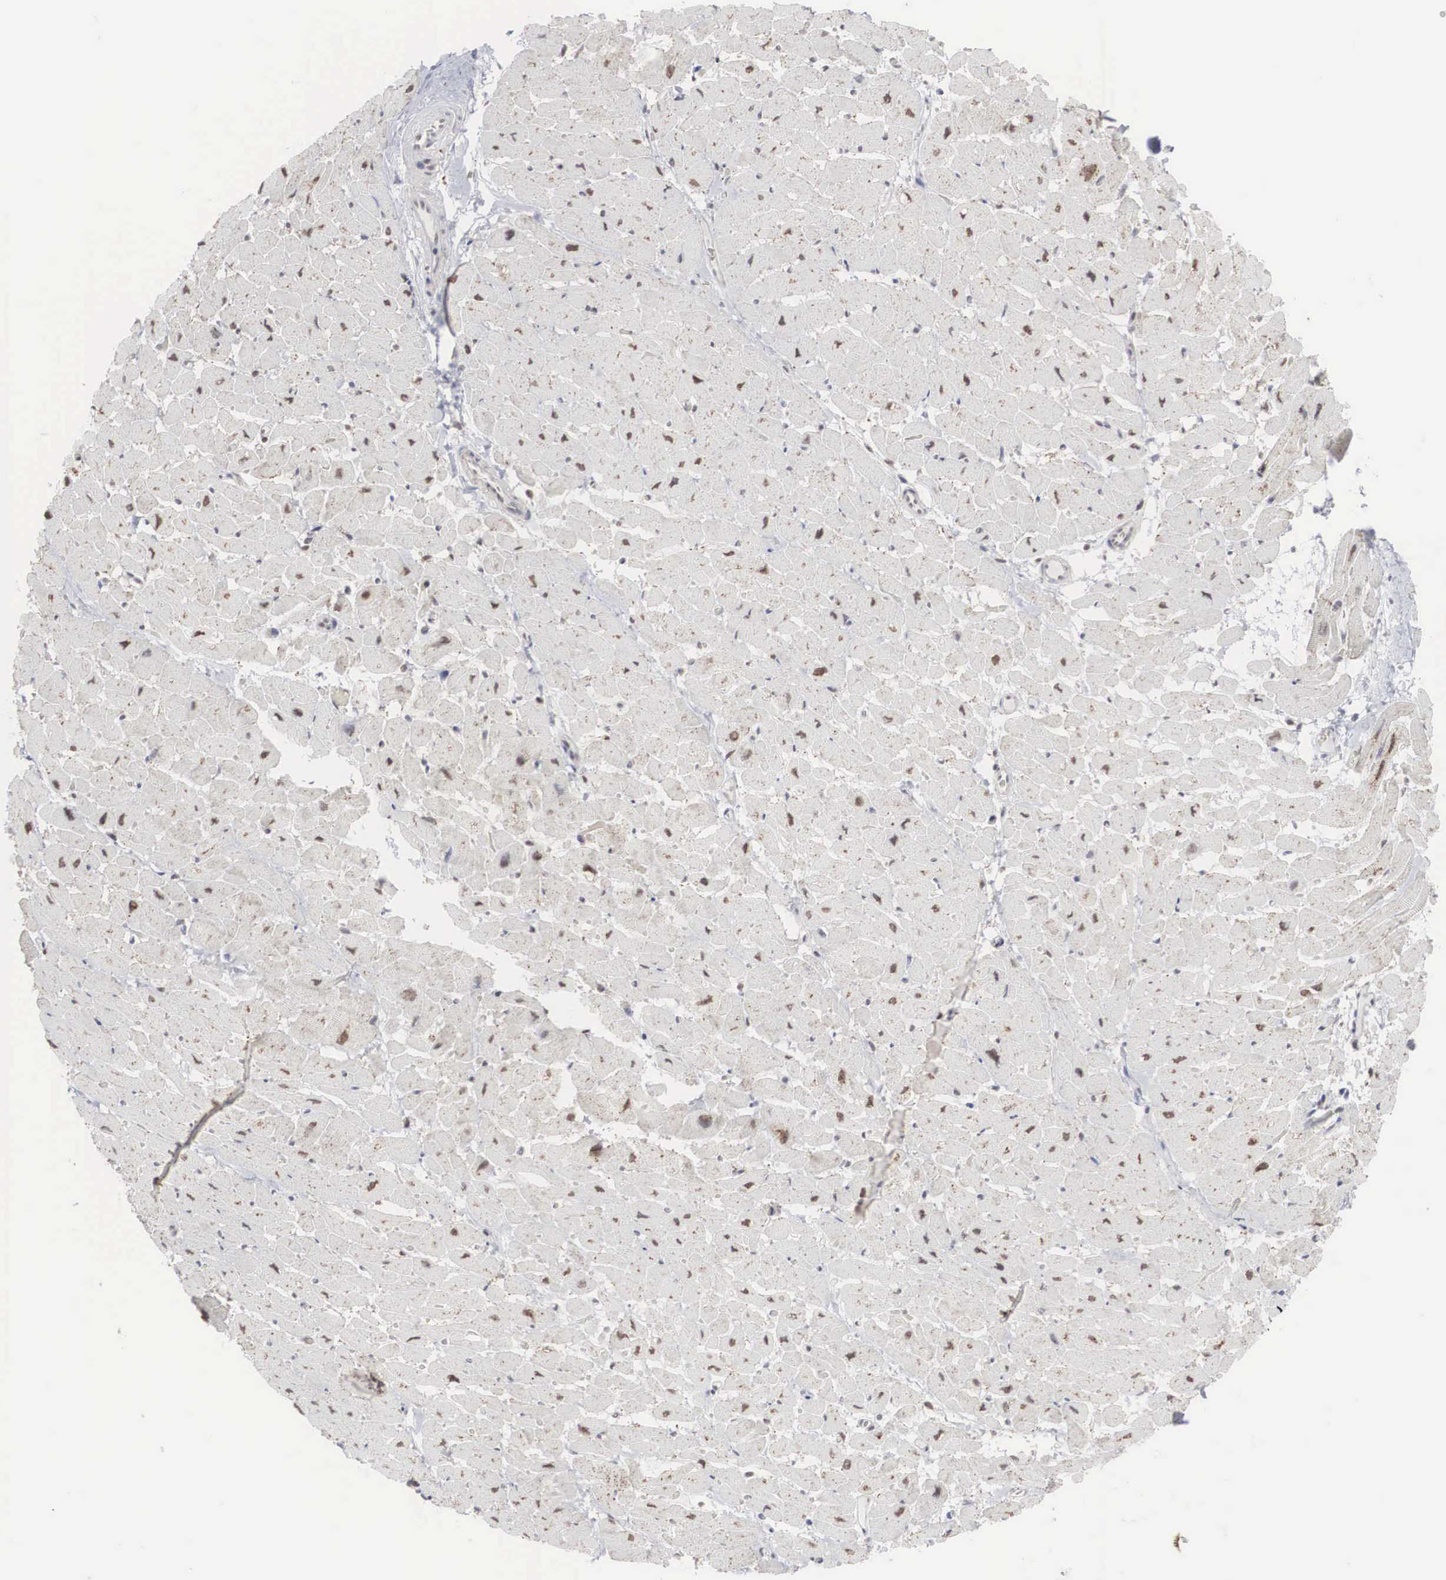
{"staining": {"intensity": "moderate", "quantity": "25%-75%", "location": "nuclear"}, "tissue": "heart muscle", "cell_type": "Cardiomyocytes", "image_type": "normal", "snomed": [{"axis": "morphology", "description": "Normal tissue, NOS"}, {"axis": "topography", "description": "Heart"}], "caption": "Protein staining by immunohistochemistry exhibits moderate nuclear positivity in about 25%-75% of cardiomyocytes in unremarkable heart muscle. (Brightfield microscopy of DAB IHC at high magnification).", "gene": "AUTS2", "patient": {"sex": "male", "age": 45}}